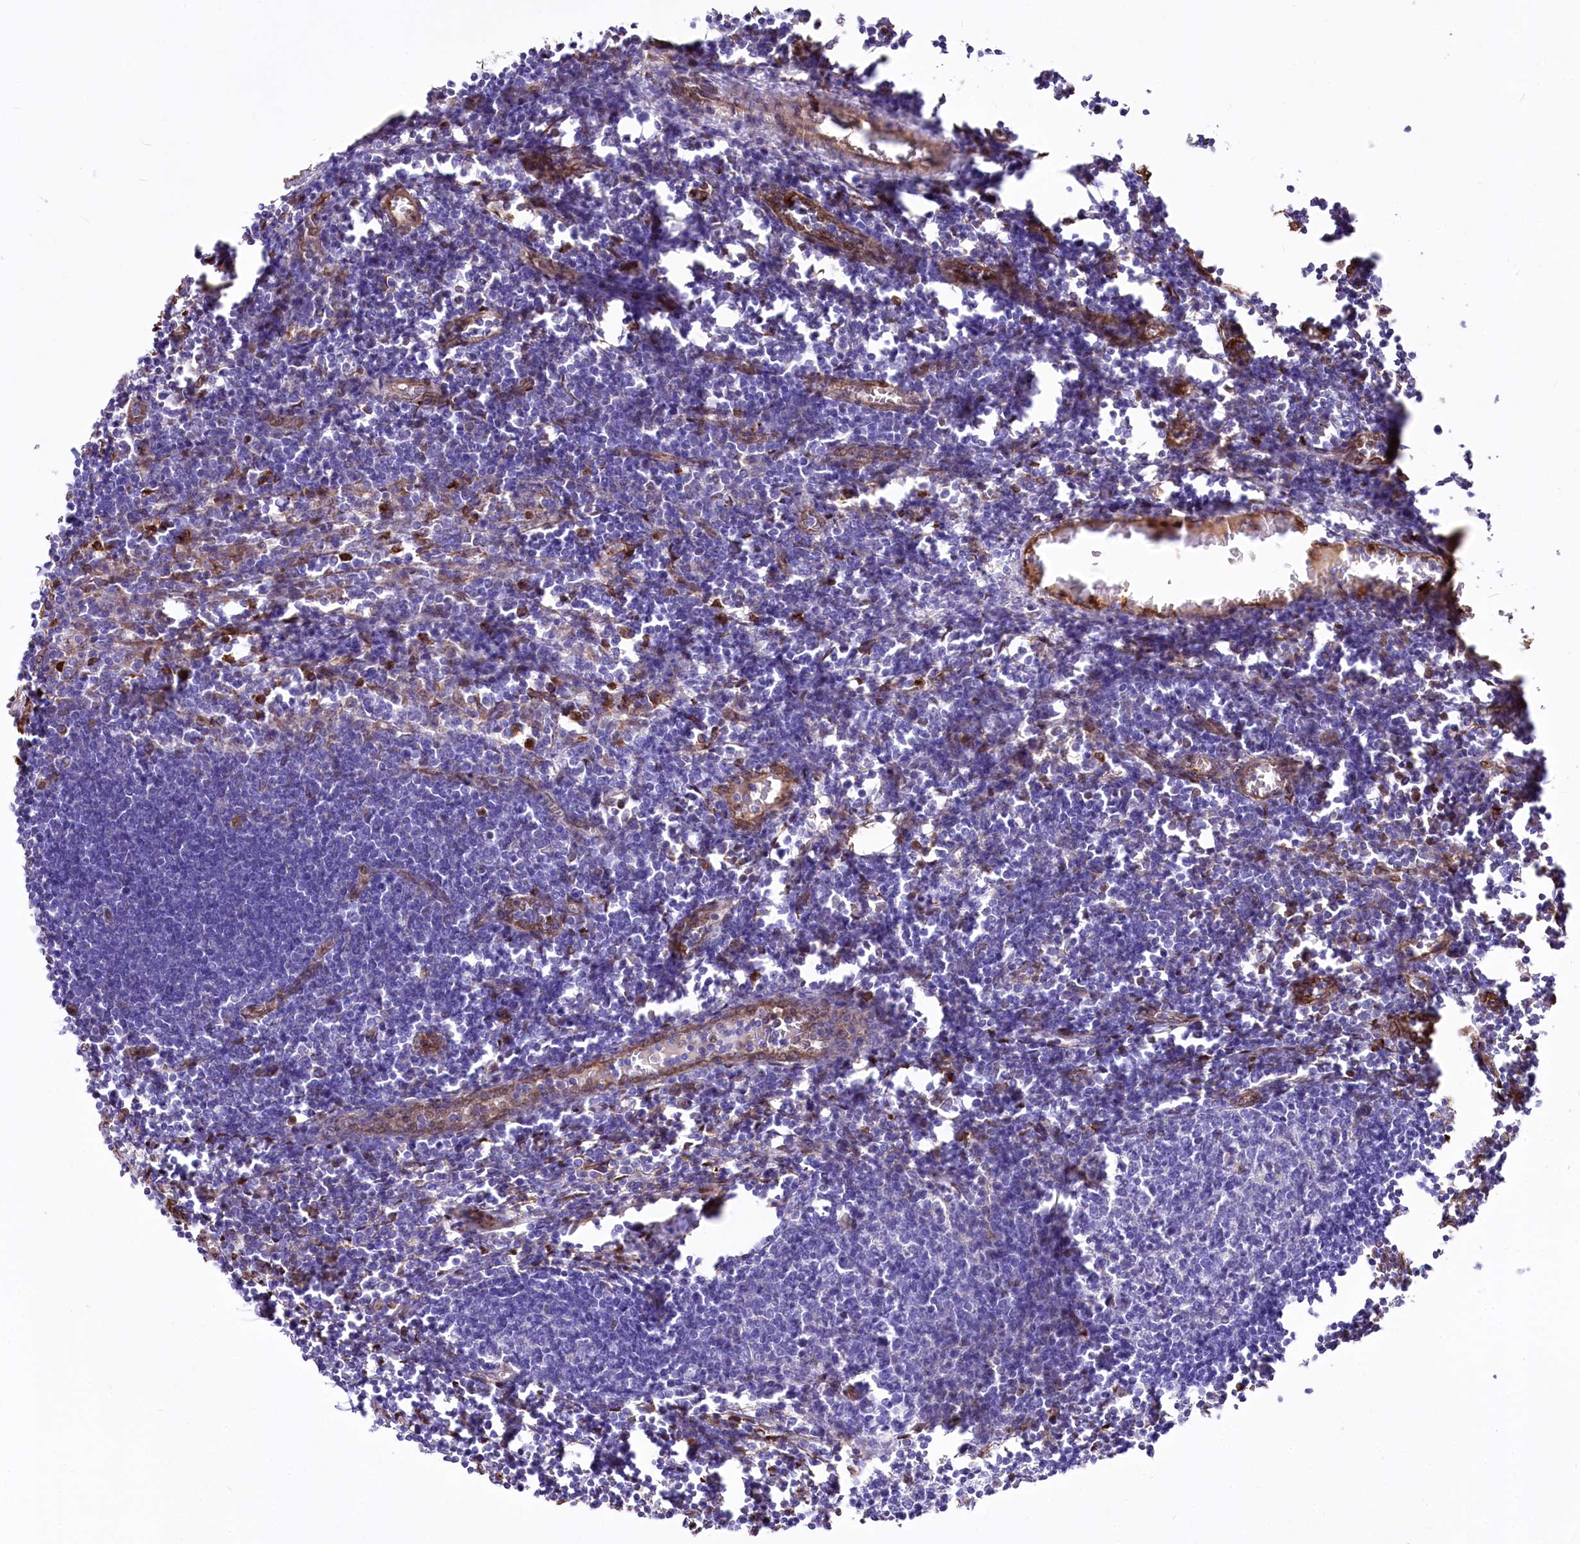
{"staining": {"intensity": "negative", "quantity": "none", "location": "none"}, "tissue": "lymph node", "cell_type": "Non-germinal center cells", "image_type": "normal", "snomed": [{"axis": "morphology", "description": "Normal tissue, NOS"}, {"axis": "morphology", "description": "Malignant melanoma, Metastatic site"}, {"axis": "topography", "description": "Lymph node"}], "caption": "A high-resolution micrograph shows IHC staining of unremarkable lymph node, which displays no significant positivity in non-germinal center cells.", "gene": "PTMS", "patient": {"sex": "male", "age": 41}}